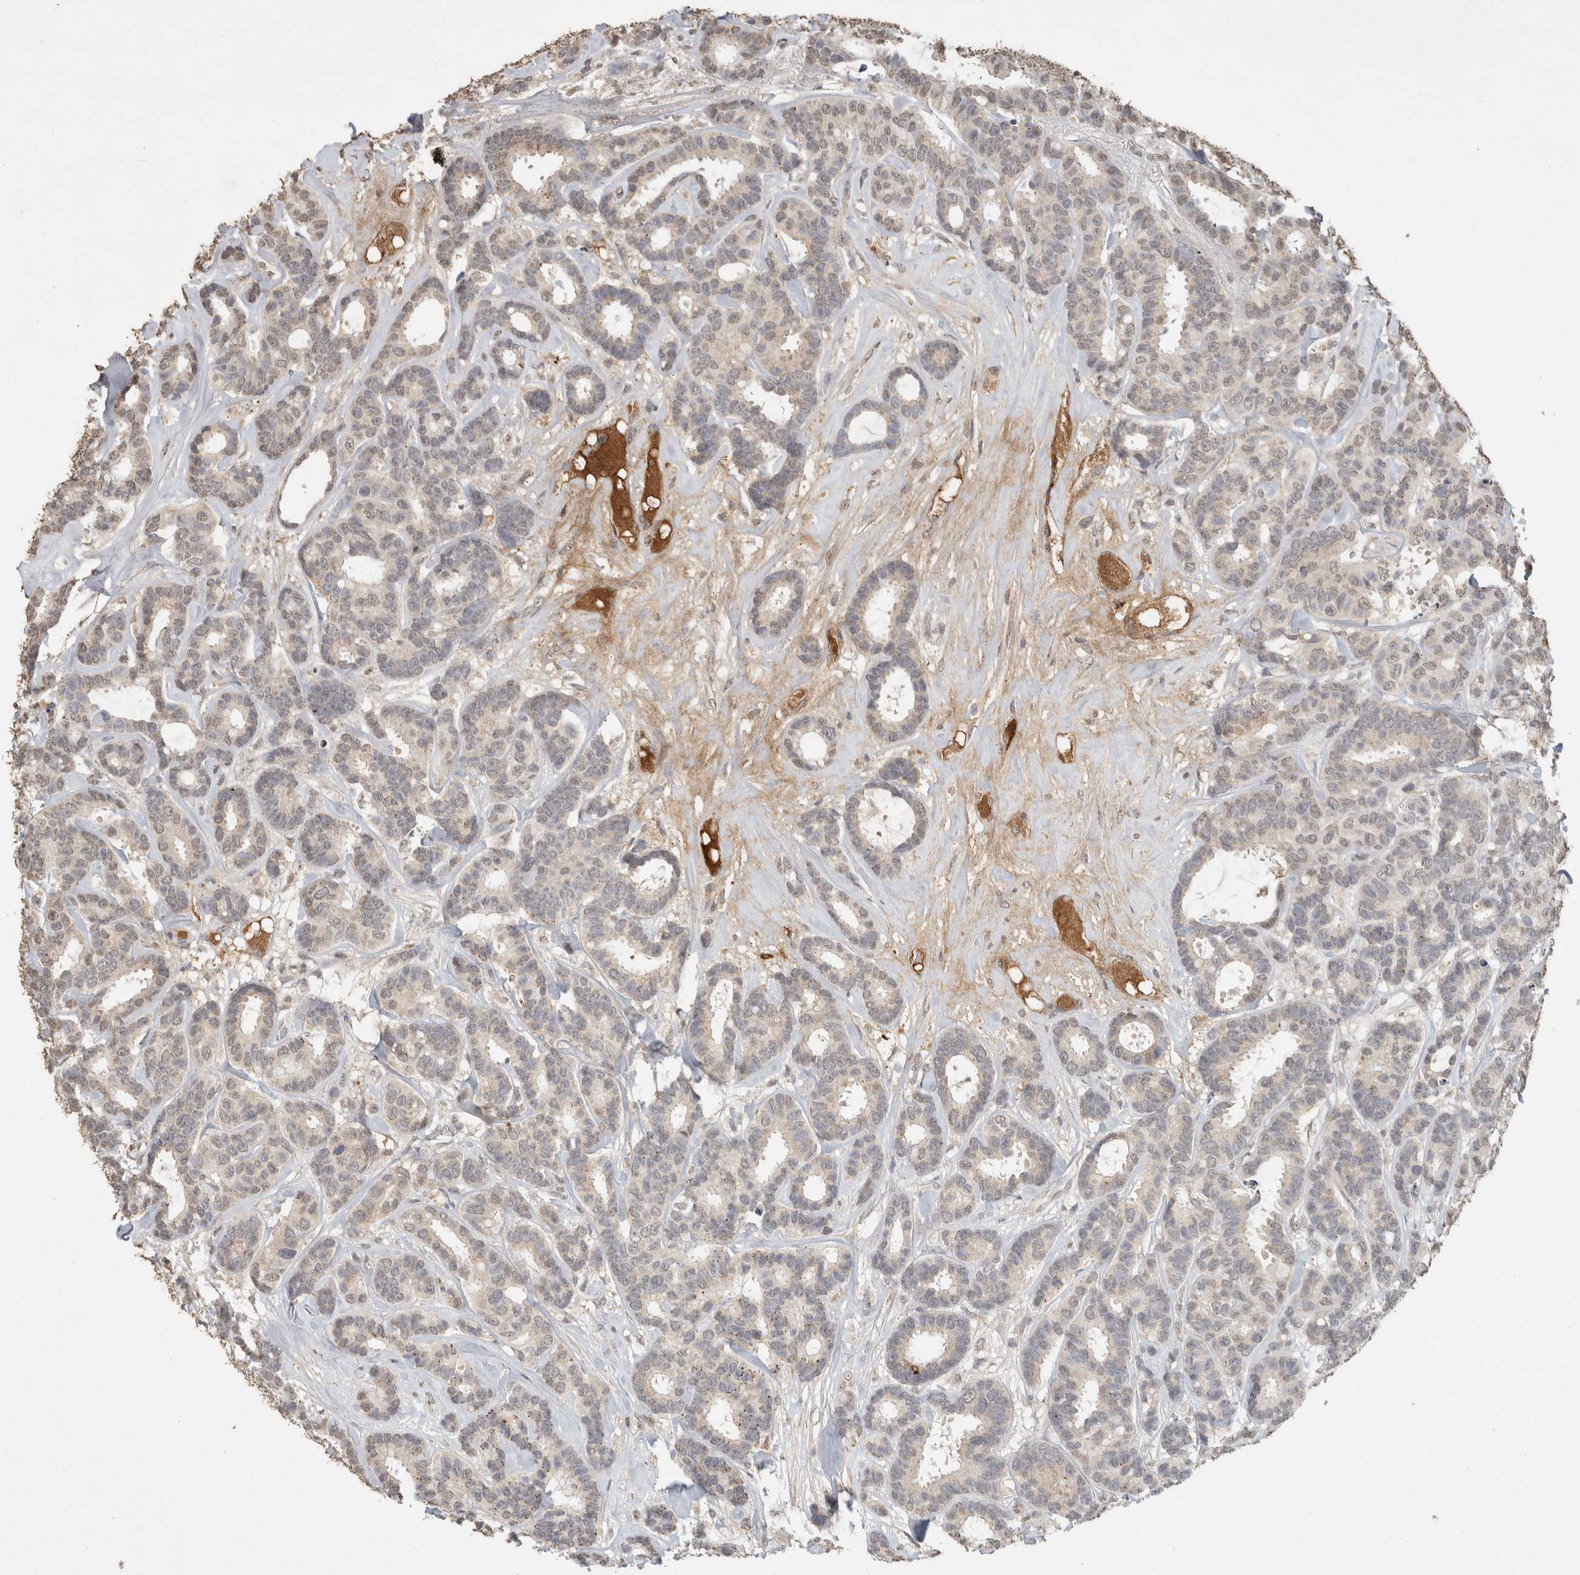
{"staining": {"intensity": "weak", "quantity": "25%-75%", "location": "cytoplasmic/membranous"}, "tissue": "breast cancer", "cell_type": "Tumor cells", "image_type": "cancer", "snomed": [{"axis": "morphology", "description": "Duct carcinoma"}, {"axis": "topography", "description": "Breast"}], "caption": "The photomicrograph reveals a brown stain indicating the presence of a protein in the cytoplasmic/membranous of tumor cells in breast cancer.", "gene": "FAM3A", "patient": {"sex": "female", "age": 87}}